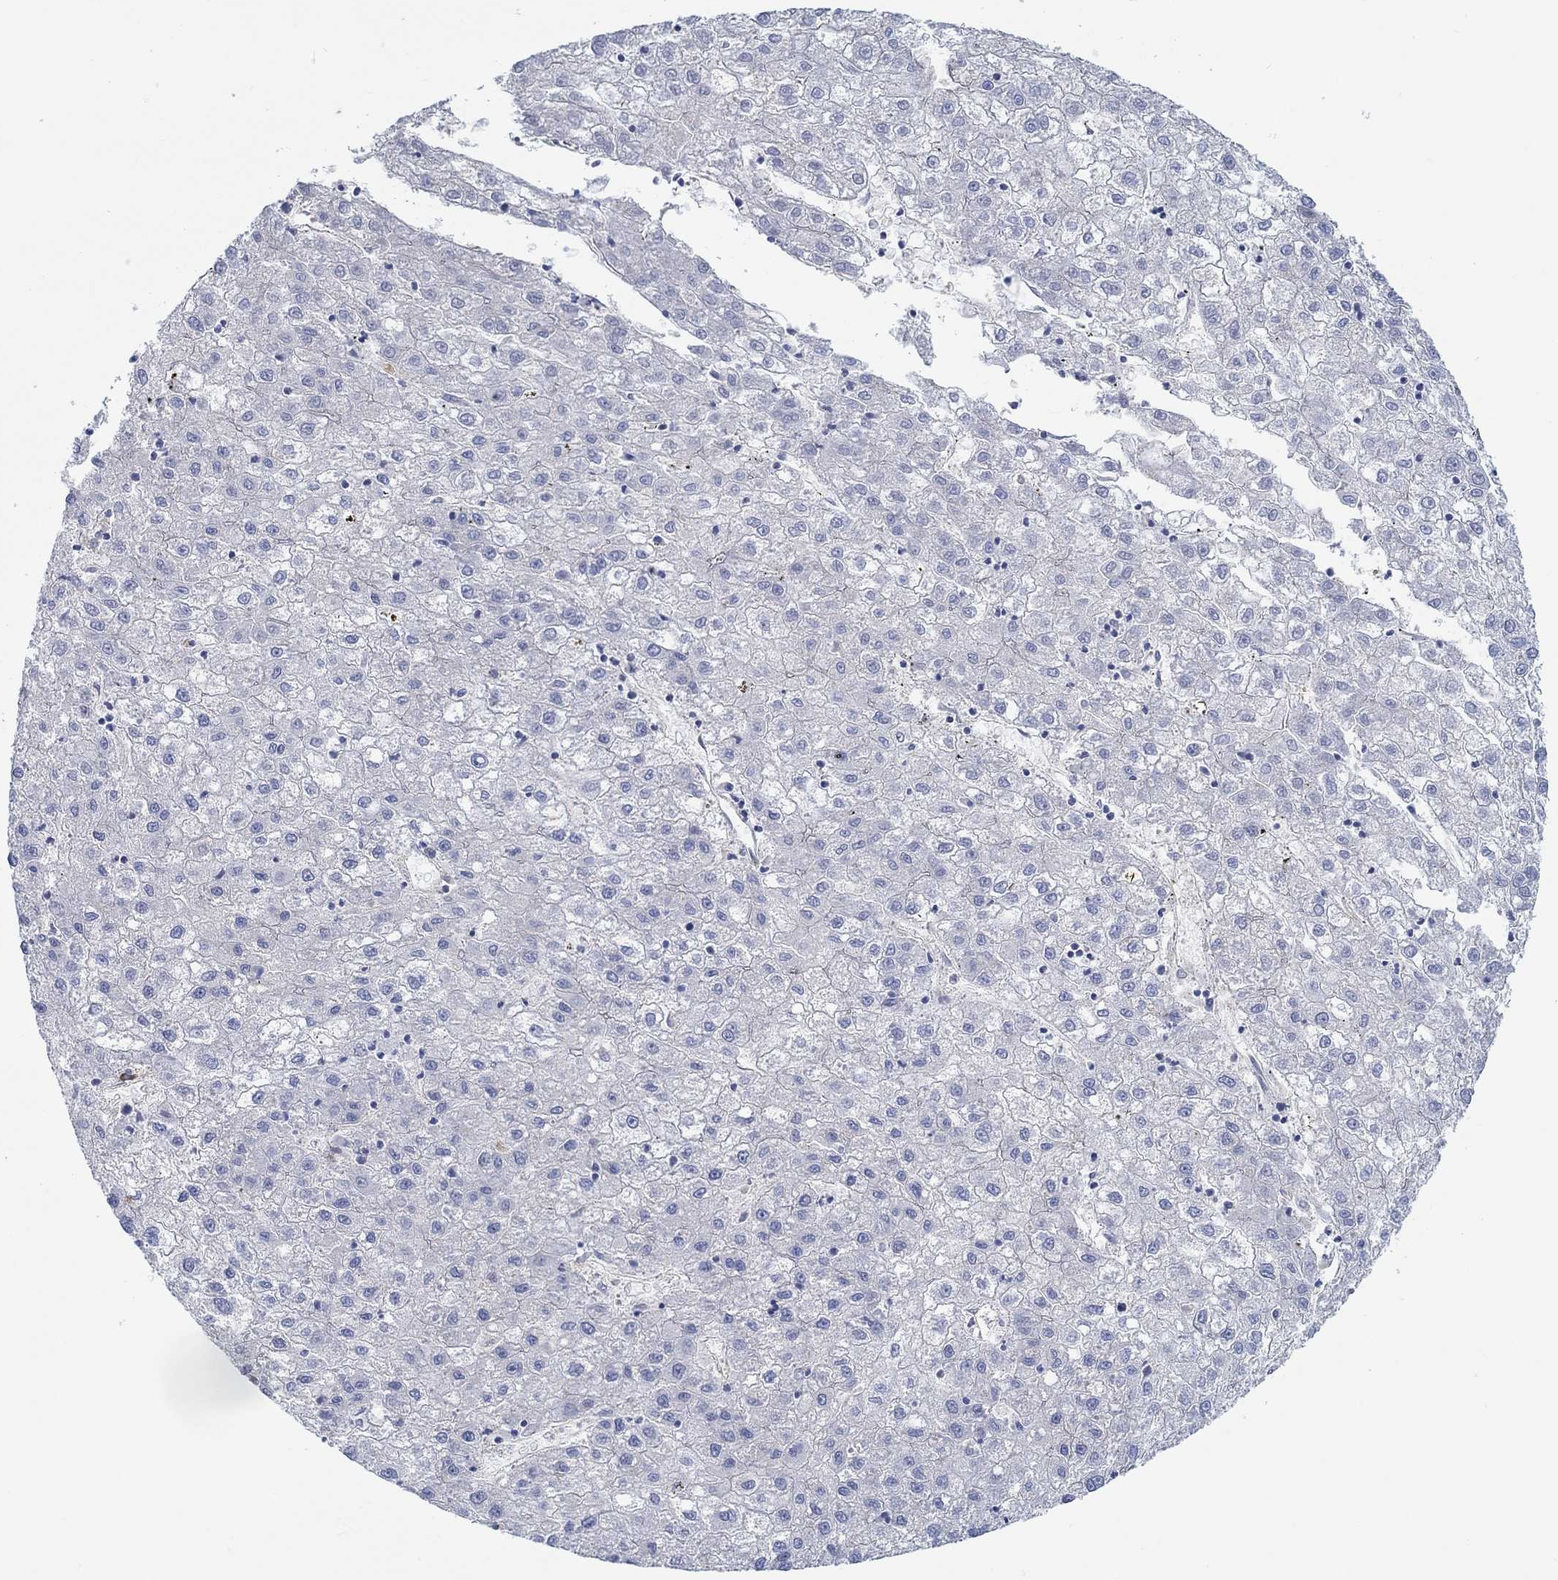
{"staining": {"intensity": "negative", "quantity": "none", "location": "none"}, "tissue": "liver cancer", "cell_type": "Tumor cells", "image_type": "cancer", "snomed": [{"axis": "morphology", "description": "Carcinoma, Hepatocellular, NOS"}, {"axis": "topography", "description": "Liver"}], "caption": "IHC image of human hepatocellular carcinoma (liver) stained for a protein (brown), which reveals no staining in tumor cells. (IHC, brightfield microscopy, high magnification).", "gene": "SPAG9", "patient": {"sex": "male", "age": 72}}